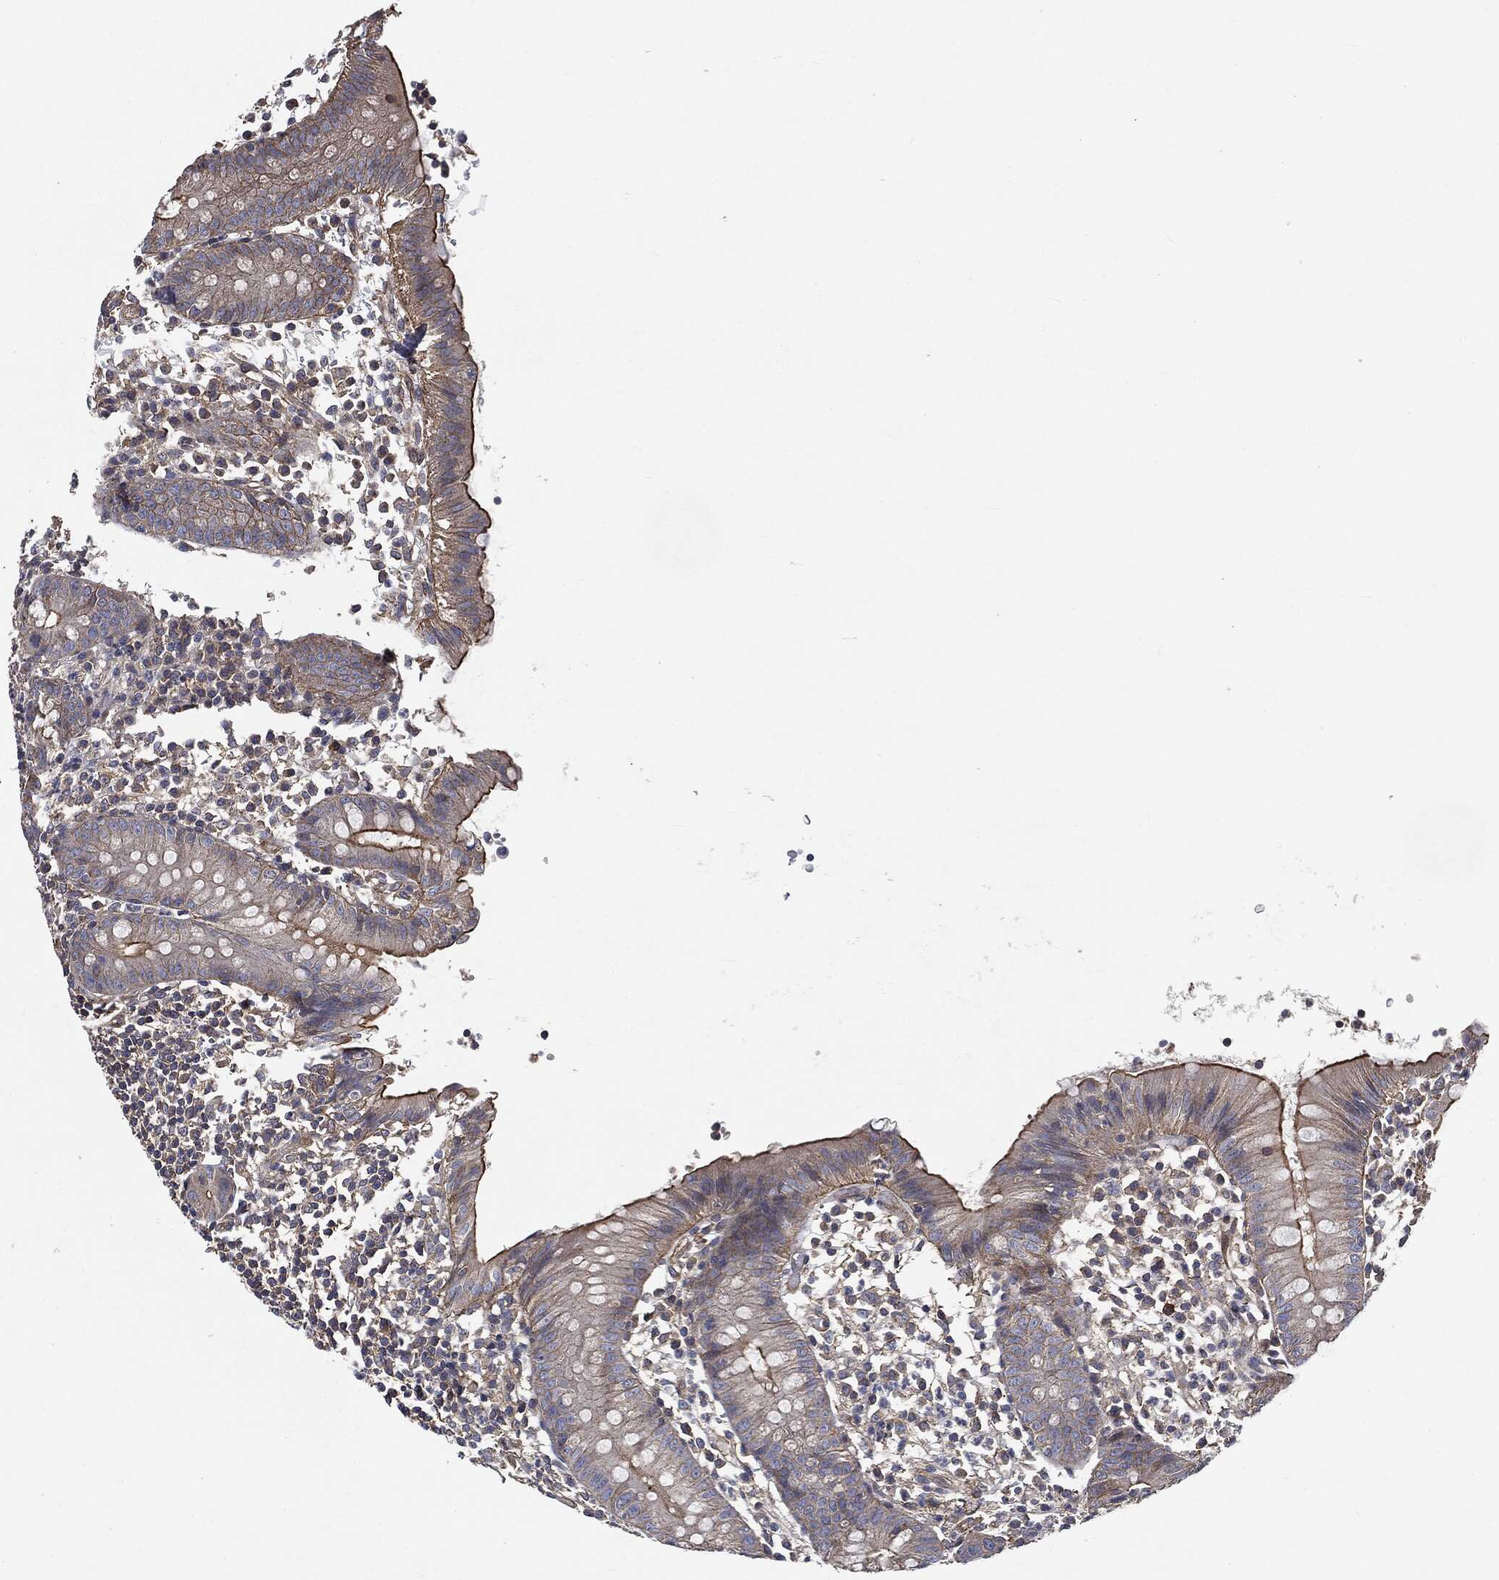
{"staining": {"intensity": "strong", "quantity": "25%-75%", "location": "cytoplasmic/membranous"}, "tissue": "appendix", "cell_type": "Glandular cells", "image_type": "normal", "snomed": [{"axis": "morphology", "description": "Normal tissue, NOS"}, {"axis": "topography", "description": "Appendix"}], "caption": "Approximately 25%-75% of glandular cells in unremarkable human appendix reveal strong cytoplasmic/membranous protein expression as visualized by brown immunohistochemical staining.", "gene": "EPS15L1", "patient": {"sex": "female", "age": 40}}